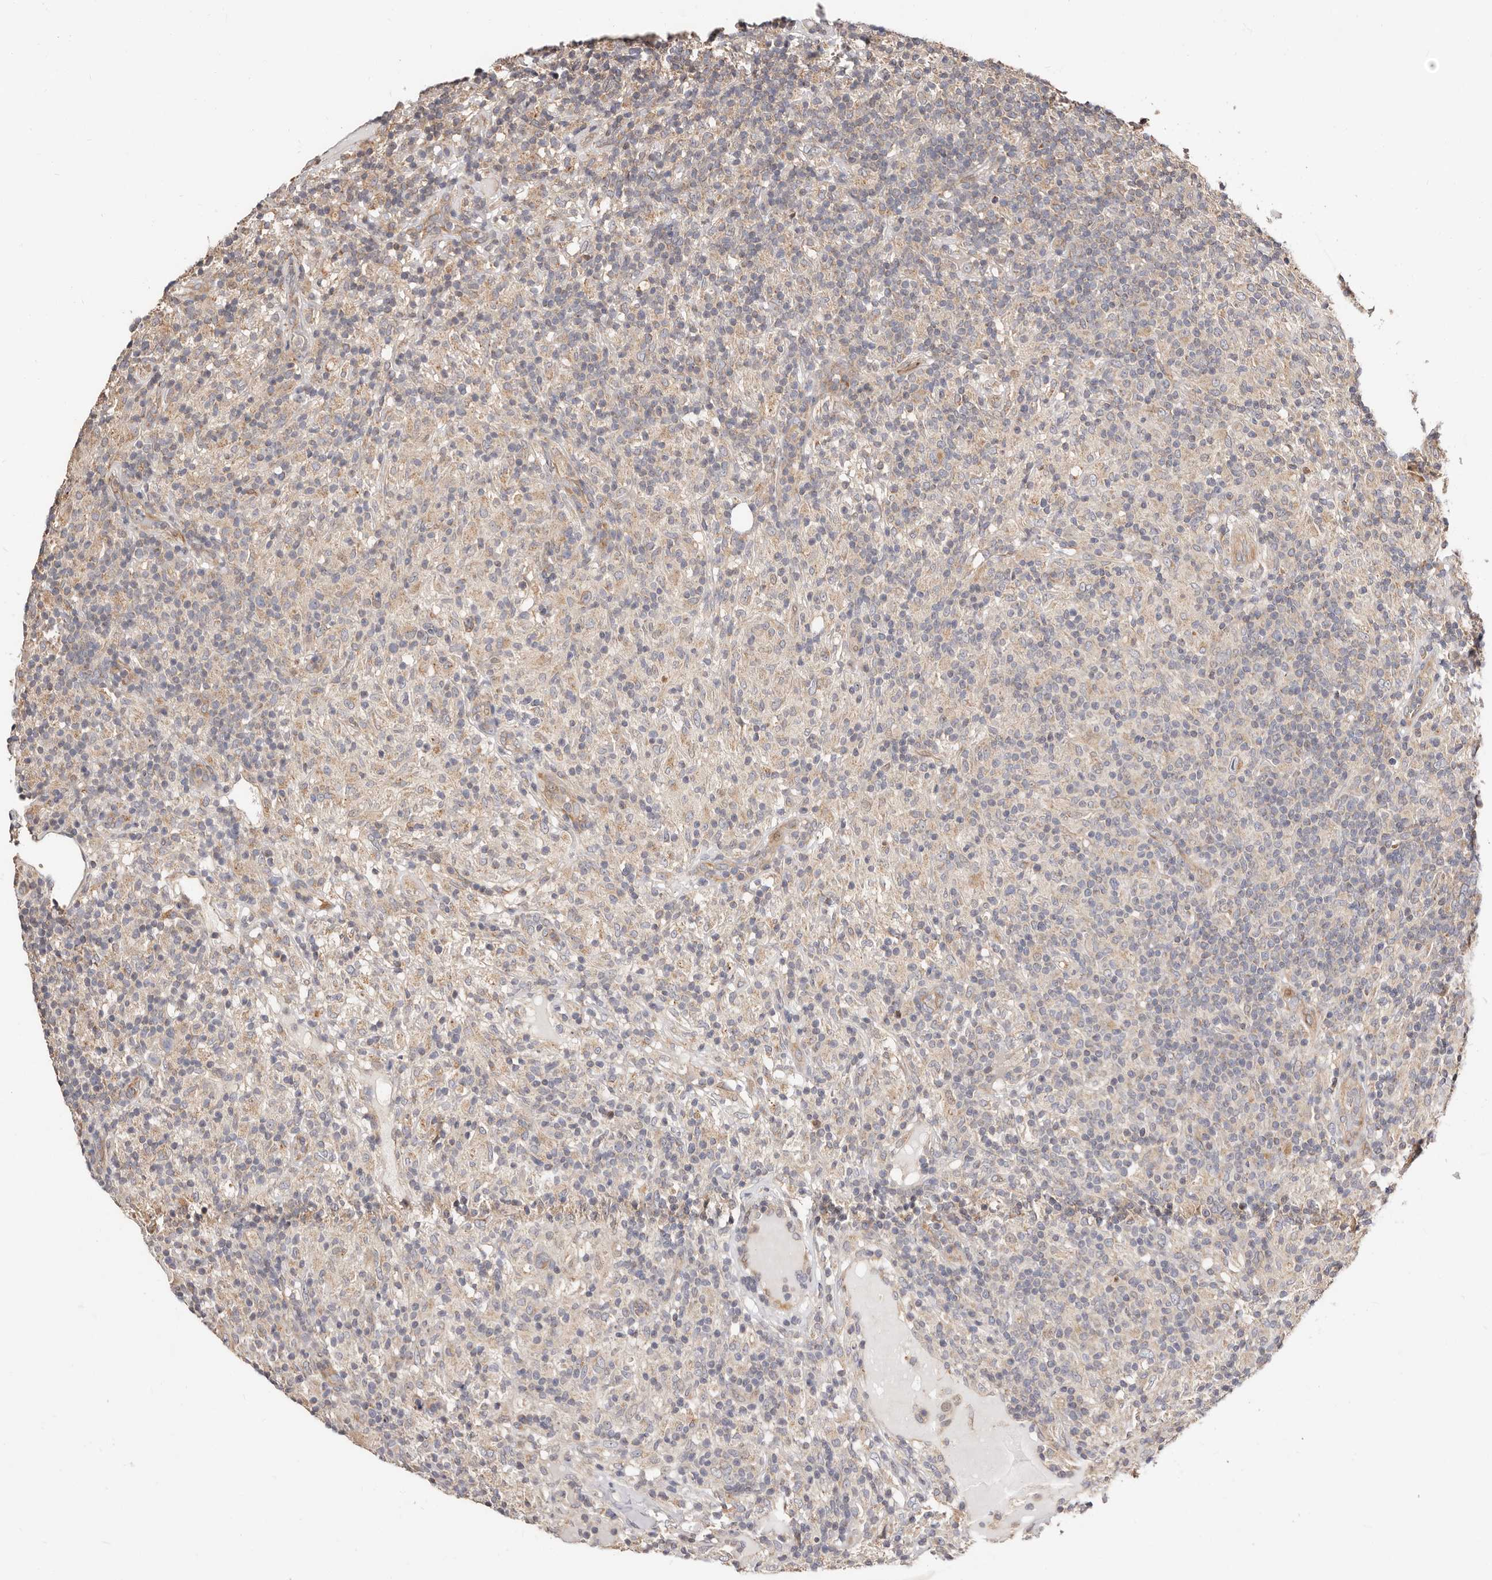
{"staining": {"intensity": "weak", "quantity": ">75%", "location": "cytoplasmic/membranous"}, "tissue": "lymphoma", "cell_type": "Tumor cells", "image_type": "cancer", "snomed": [{"axis": "morphology", "description": "Hodgkin's disease, NOS"}, {"axis": "topography", "description": "Lymph node"}], "caption": "Immunohistochemical staining of lymphoma exhibits low levels of weak cytoplasmic/membranous expression in about >75% of tumor cells.", "gene": "USP33", "patient": {"sex": "male", "age": 70}}